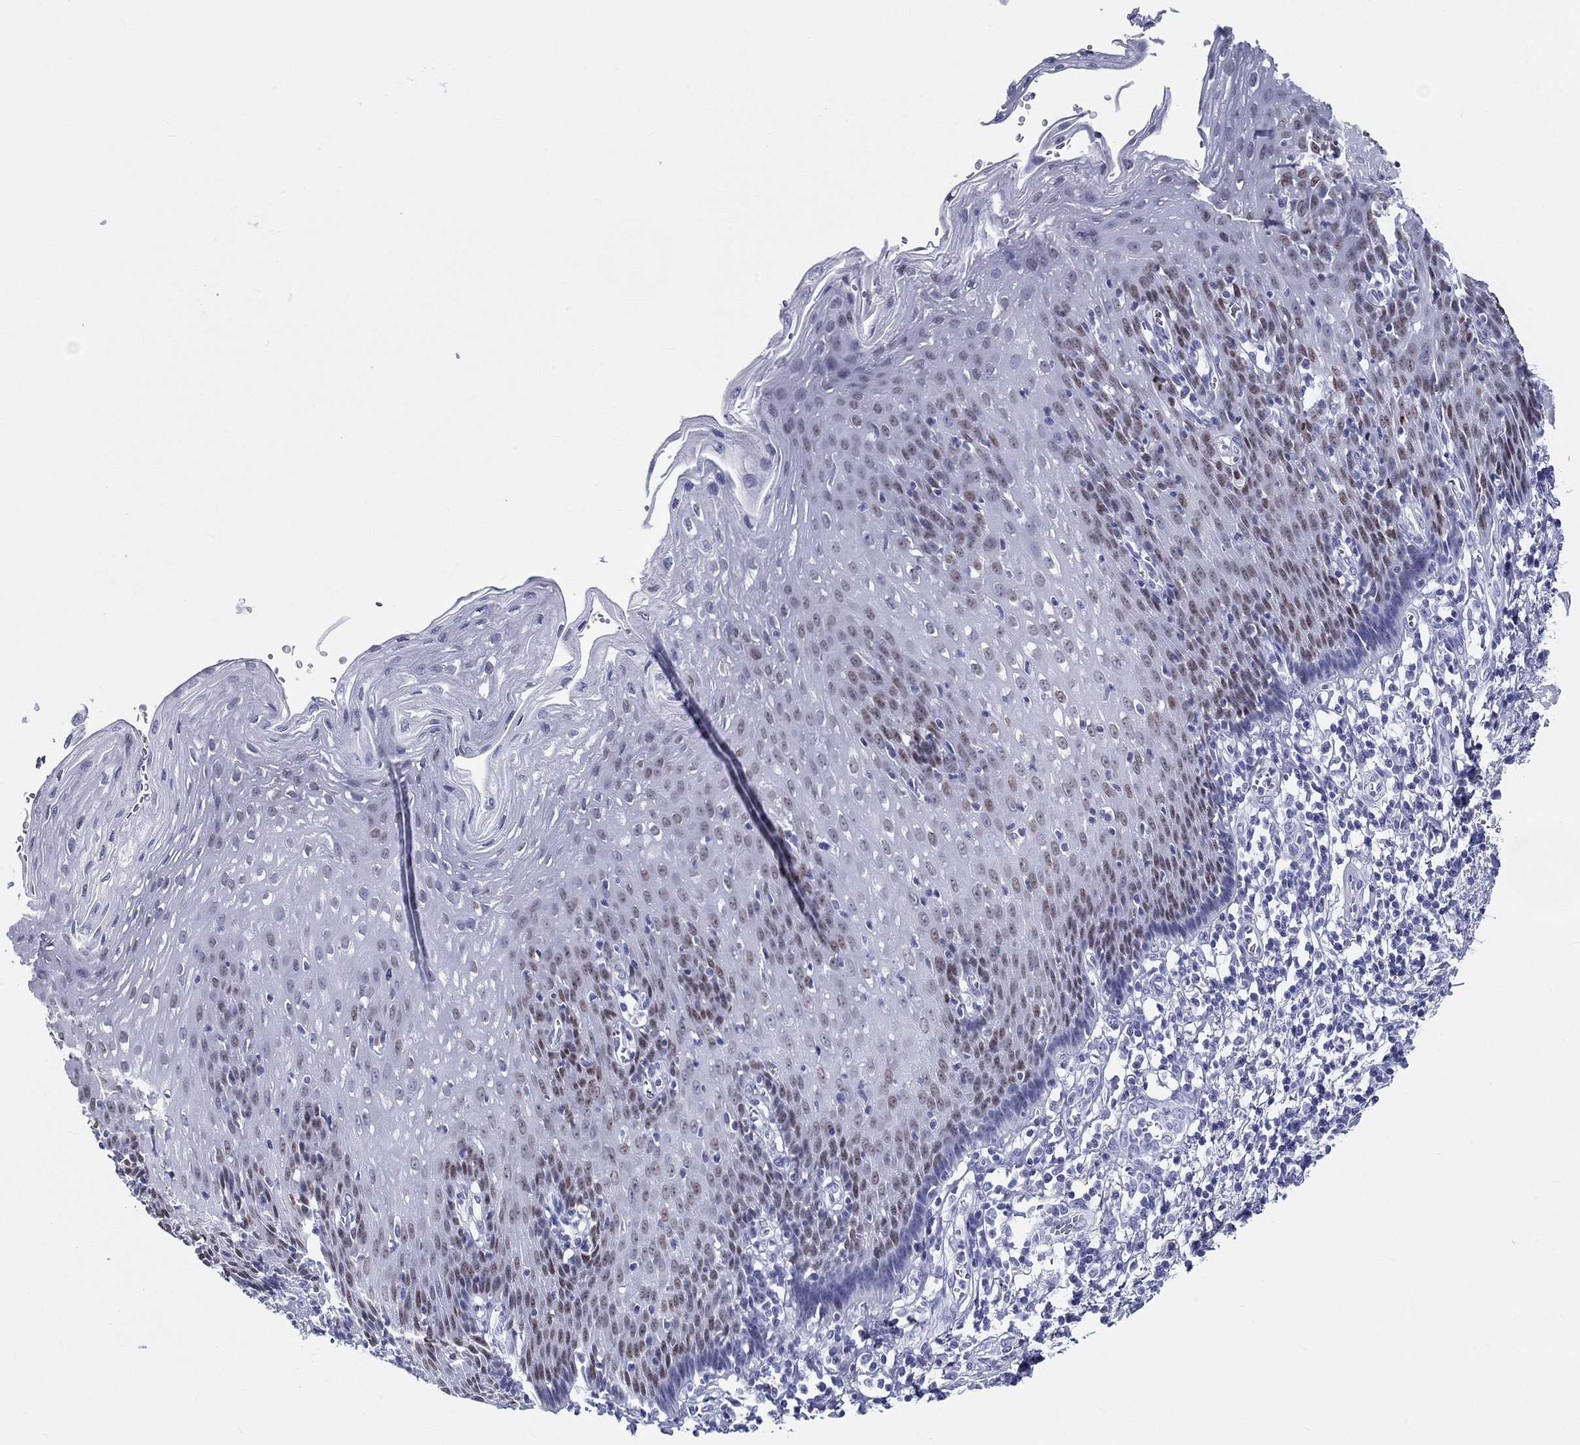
{"staining": {"intensity": "weak", "quantity": "25%-75%", "location": "nuclear"}, "tissue": "esophagus", "cell_type": "Squamous epithelial cells", "image_type": "normal", "snomed": [{"axis": "morphology", "description": "Normal tissue, NOS"}, {"axis": "topography", "description": "Esophagus"}], "caption": "Brown immunohistochemical staining in normal human esophagus displays weak nuclear positivity in about 25%-75% of squamous epithelial cells.", "gene": "H1", "patient": {"sex": "male", "age": 57}}